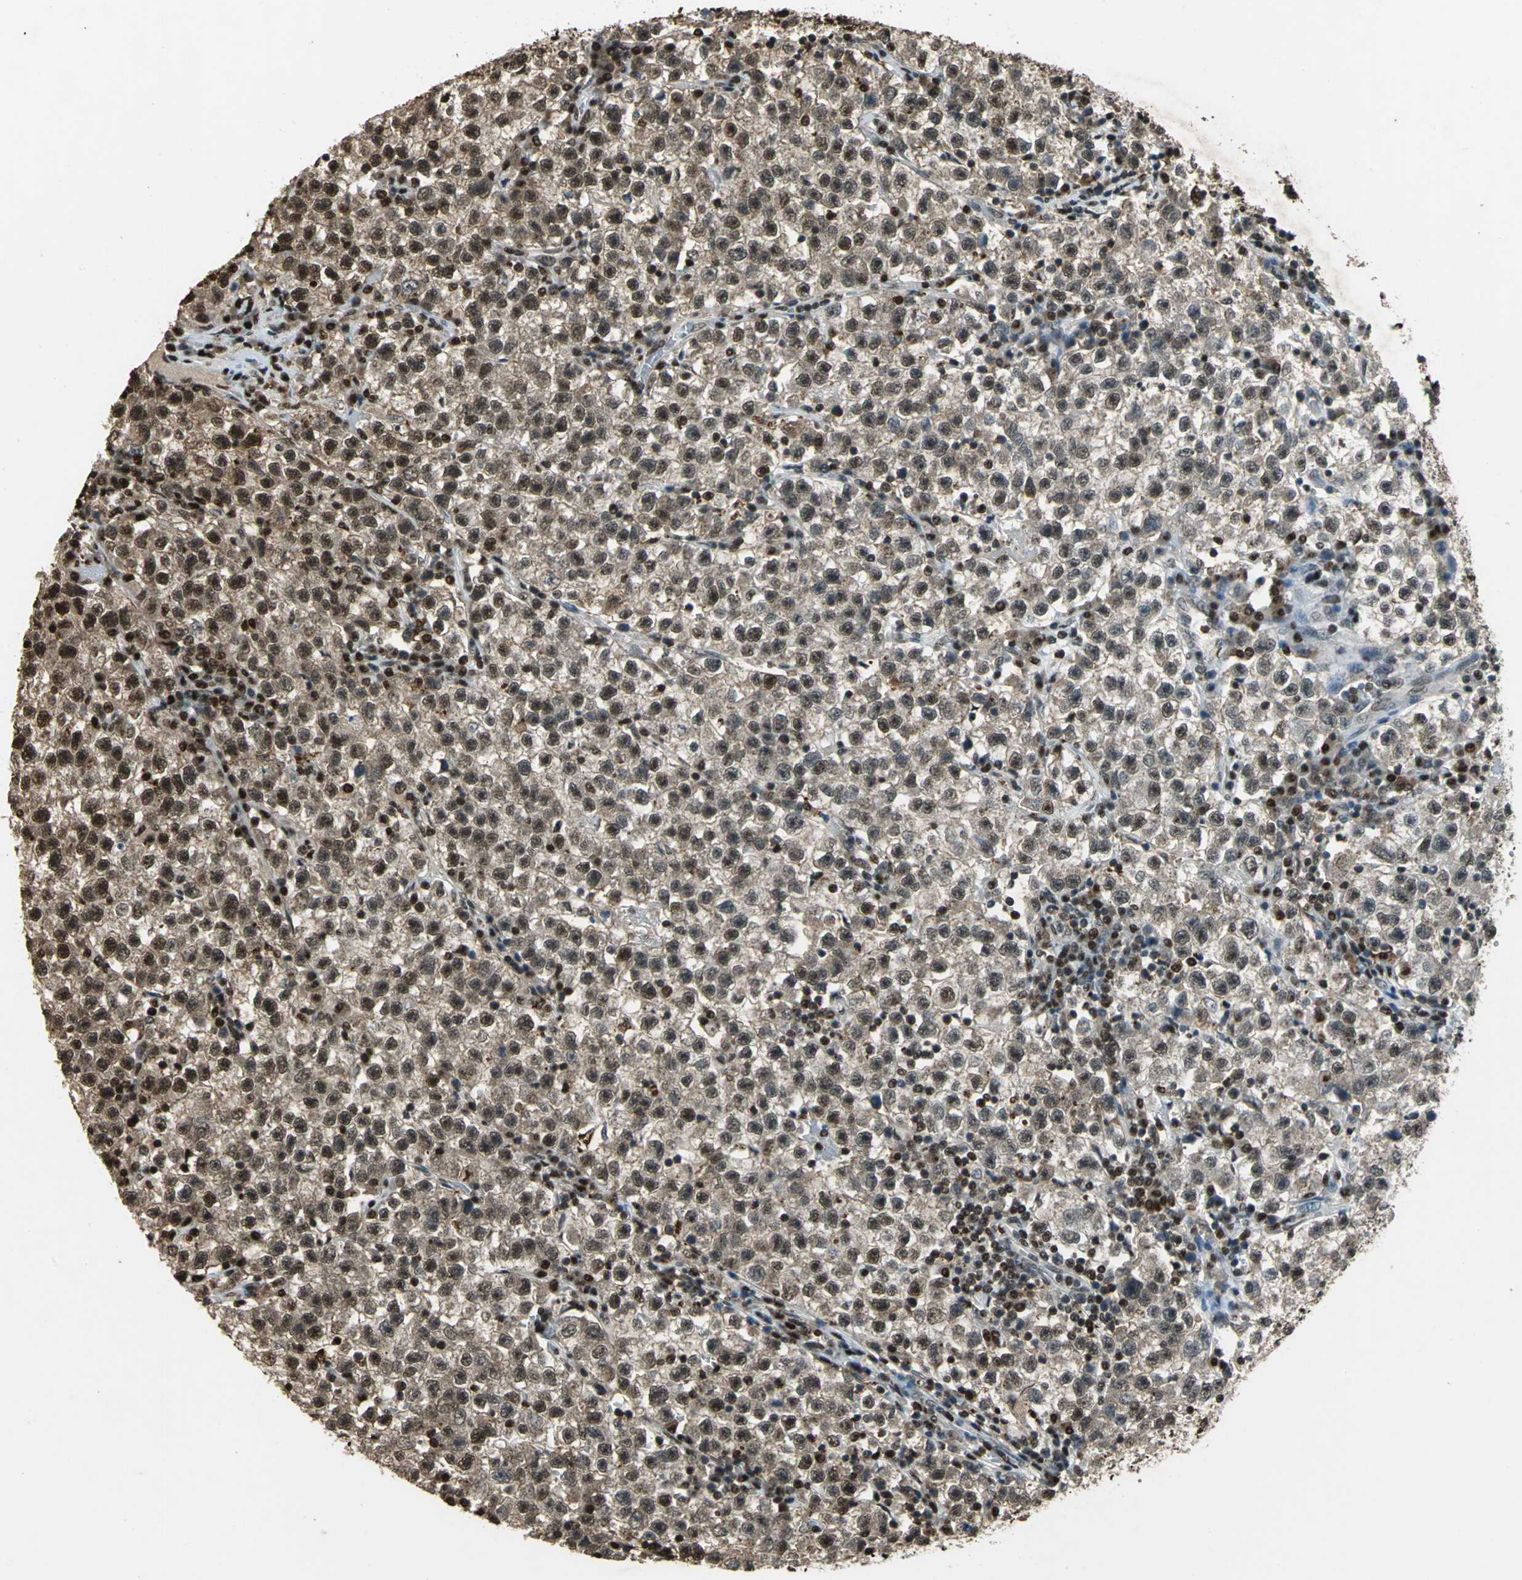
{"staining": {"intensity": "moderate", "quantity": ">75%", "location": "cytoplasmic/membranous,nuclear"}, "tissue": "testis cancer", "cell_type": "Tumor cells", "image_type": "cancer", "snomed": [{"axis": "morphology", "description": "Seminoma, NOS"}, {"axis": "topography", "description": "Testis"}], "caption": "A histopathology image showing moderate cytoplasmic/membranous and nuclear positivity in approximately >75% of tumor cells in testis cancer (seminoma), as visualized by brown immunohistochemical staining.", "gene": "ANP32A", "patient": {"sex": "male", "age": 22}}